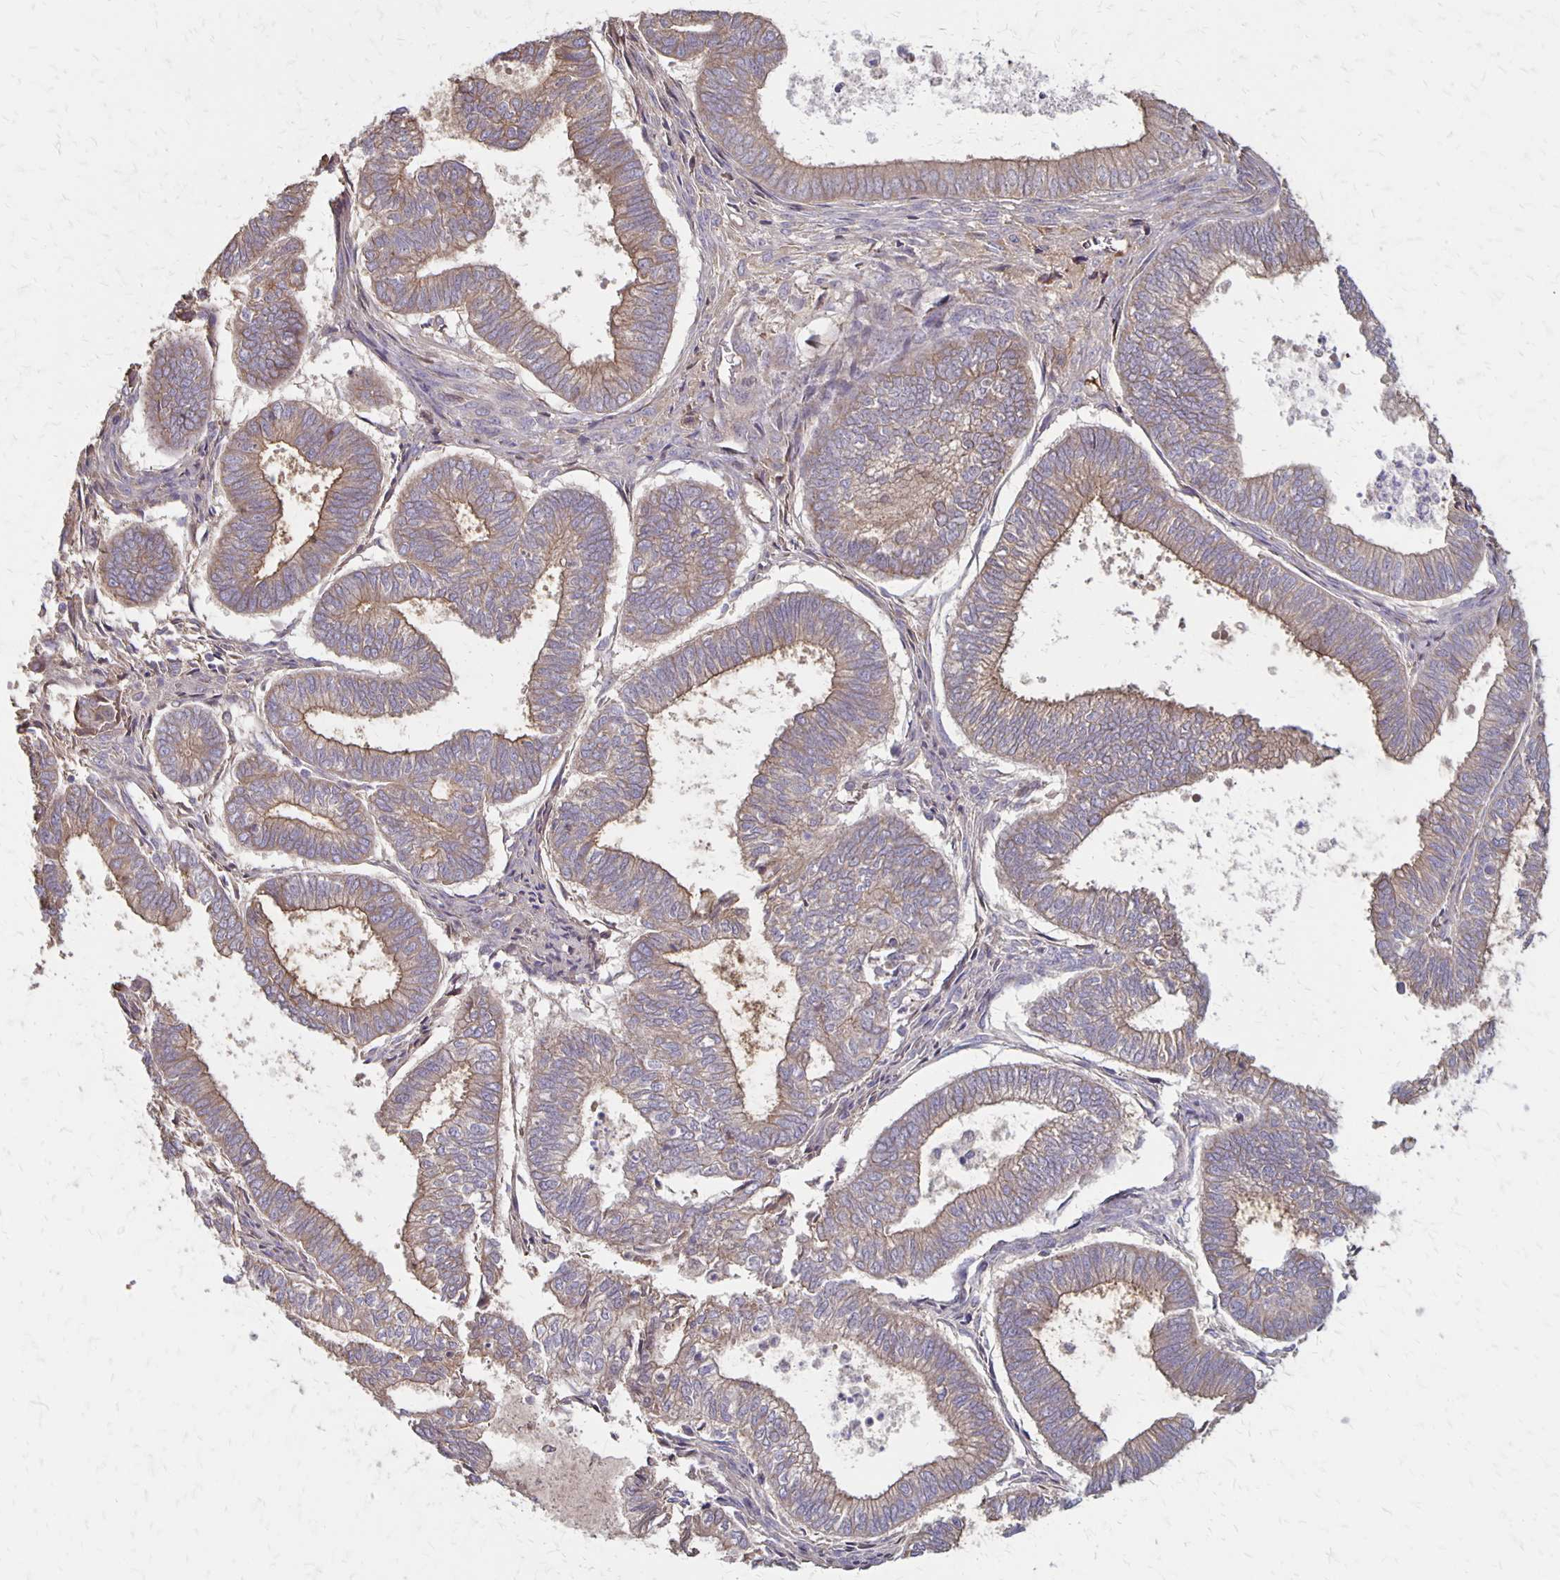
{"staining": {"intensity": "moderate", "quantity": "25%-75%", "location": "cytoplasmic/membranous"}, "tissue": "ovarian cancer", "cell_type": "Tumor cells", "image_type": "cancer", "snomed": [{"axis": "morphology", "description": "Carcinoma, endometroid"}, {"axis": "topography", "description": "Ovary"}], "caption": "Immunohistochemical staining of human endometroid carcinoma (ovarian) displays medium levels of moderate cytoplasmic/membranous protein expression in approximately 25%-75% of tumor cells.", "gene": "PROM2", "patient": {"sex": "female", "age": 64}}